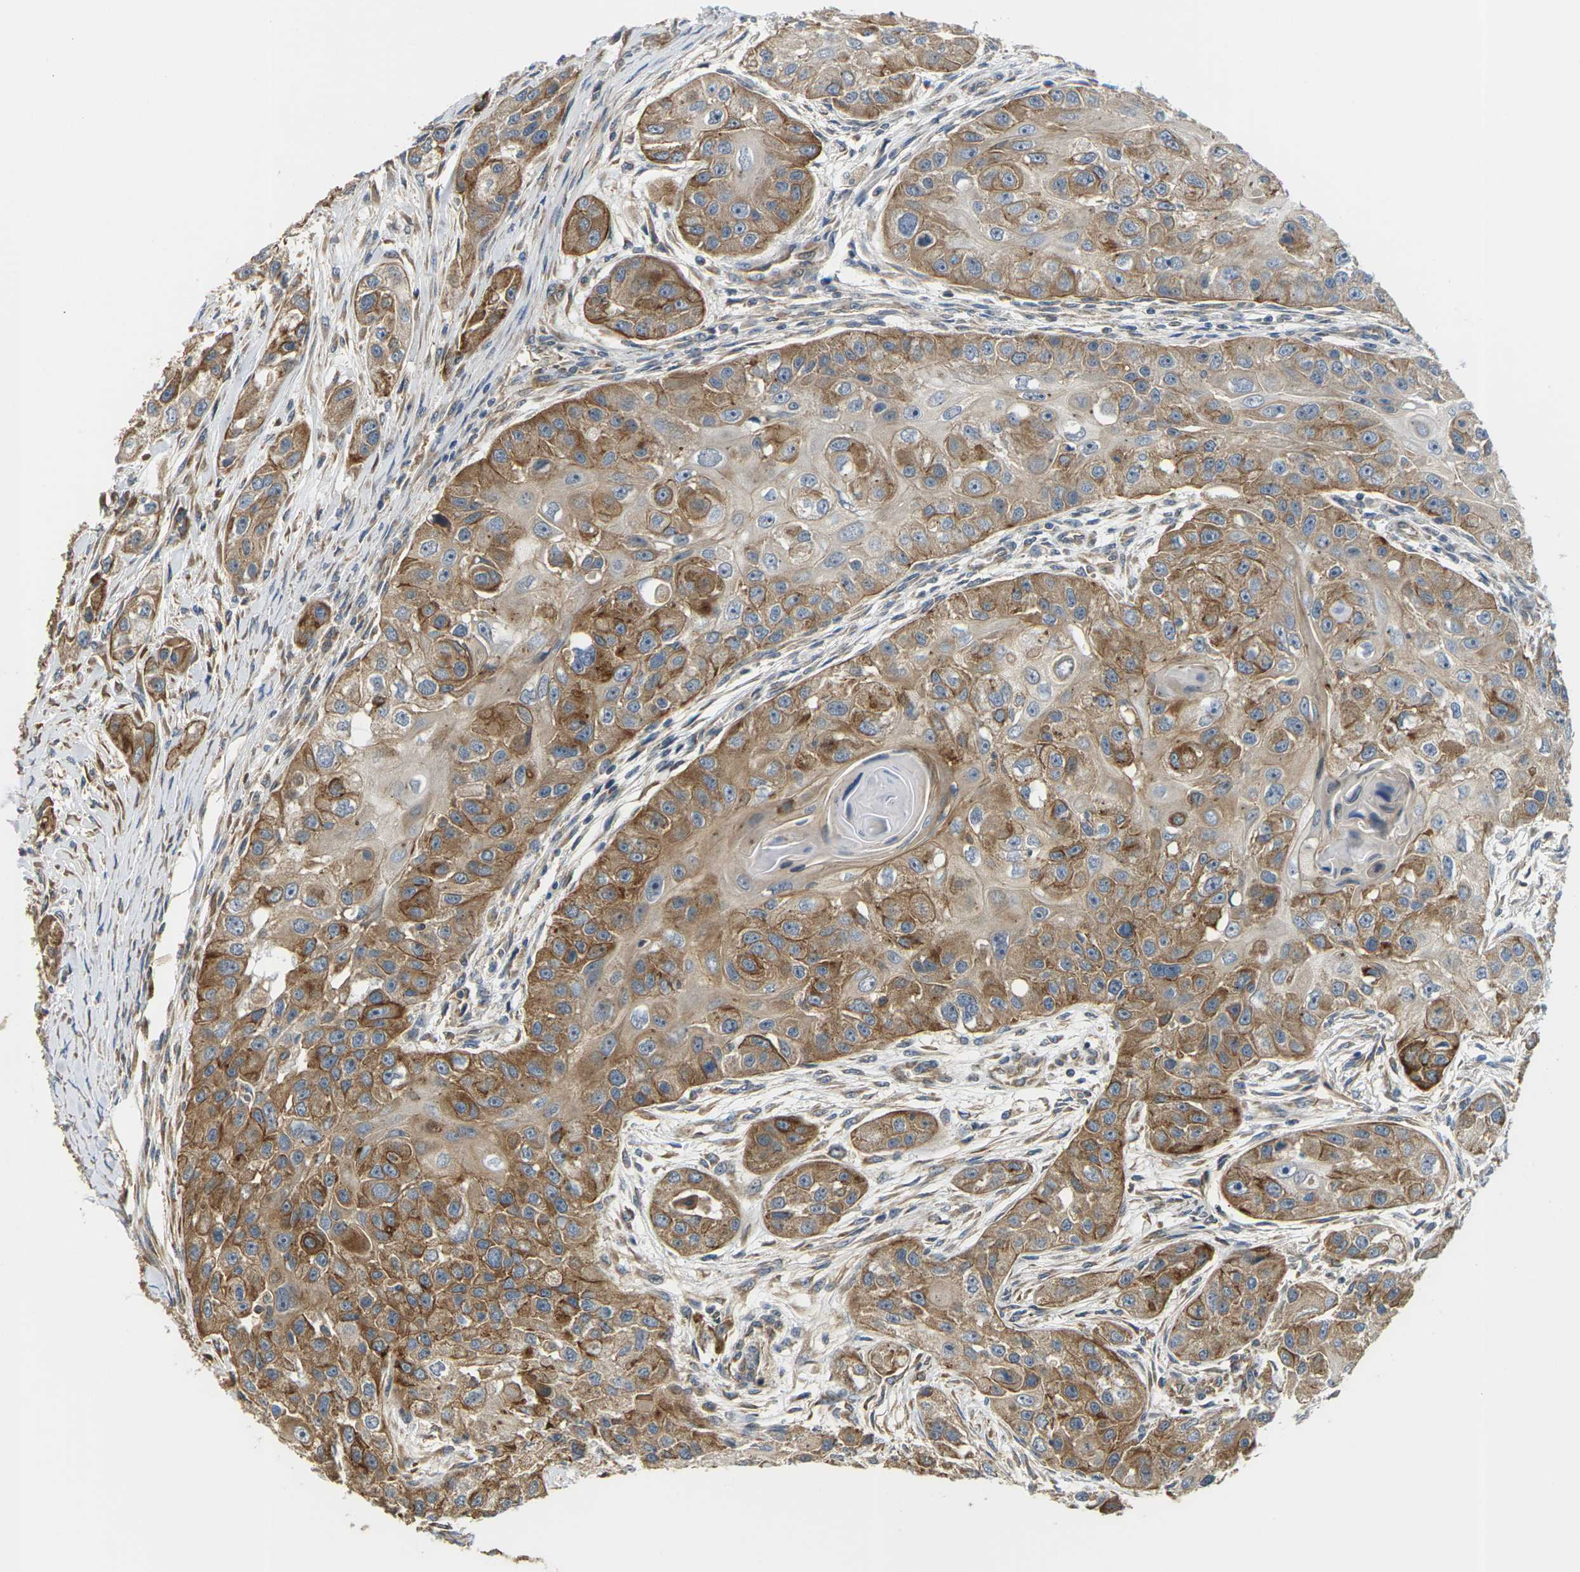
{"staining": {"intensity": "moderate", "quantity": ">75%", "location": "cytoplasmic/membranous"}, "tissue": "head and neck cancer", "cell_type": "Tumor cells", "image_type": "cancer", "snomed": [{"axis": "morphology", "description": "Normal tissue, NOS"}, {"axis": "morphology", "description": "Squamous cell carcinoma, NOS"}, {"axis": "topography", "description": "Skeletal muscle"}, {"axis": "topography", "description": "Head-Neck"}], "caption": "This image reveals IHC staining of human head and neck cancer, with medium moderate cytoplasmic/membranous expression in about >75% of tumor cells.", "gene": "PCDHB4", "patient": {"sex": "male", "age": 51}}